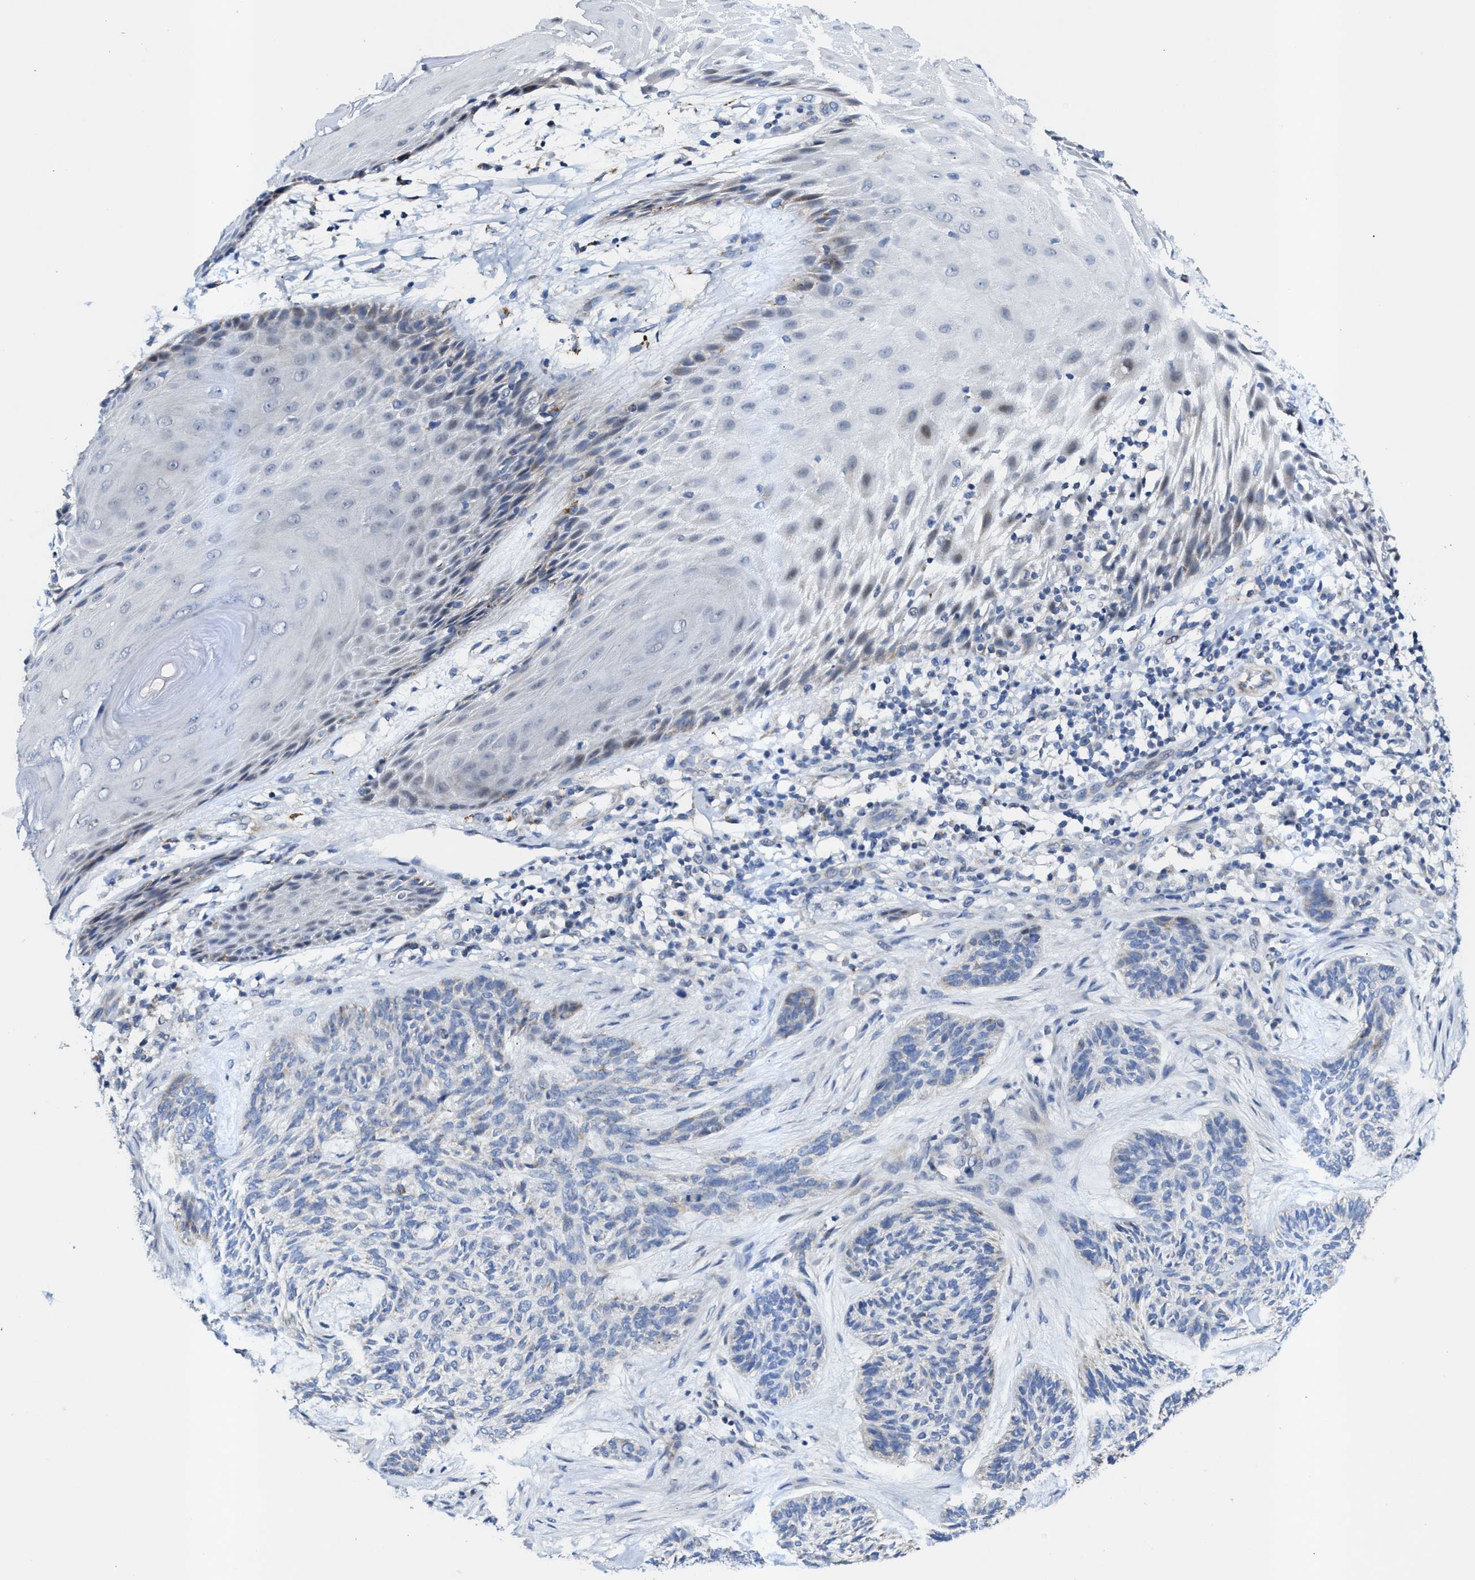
{"staining": {"intensity": "negative", "quantity": "none", "location": "none"}, "tissue": "skin cancer", "cell_type": "Tumor cells", "image_type": "cancer", "snomed": [{"axis": "morphology", "description": "Basal cell carcinoma"}, {"axis": "topography", "description": "Skin"}], "caption": "The photomicrograph exhibits no significant expression in tumor cells of skin basal cell carcinoma.", "gene": "JAG1", "patient": {"sex": "male", "age": 55}}